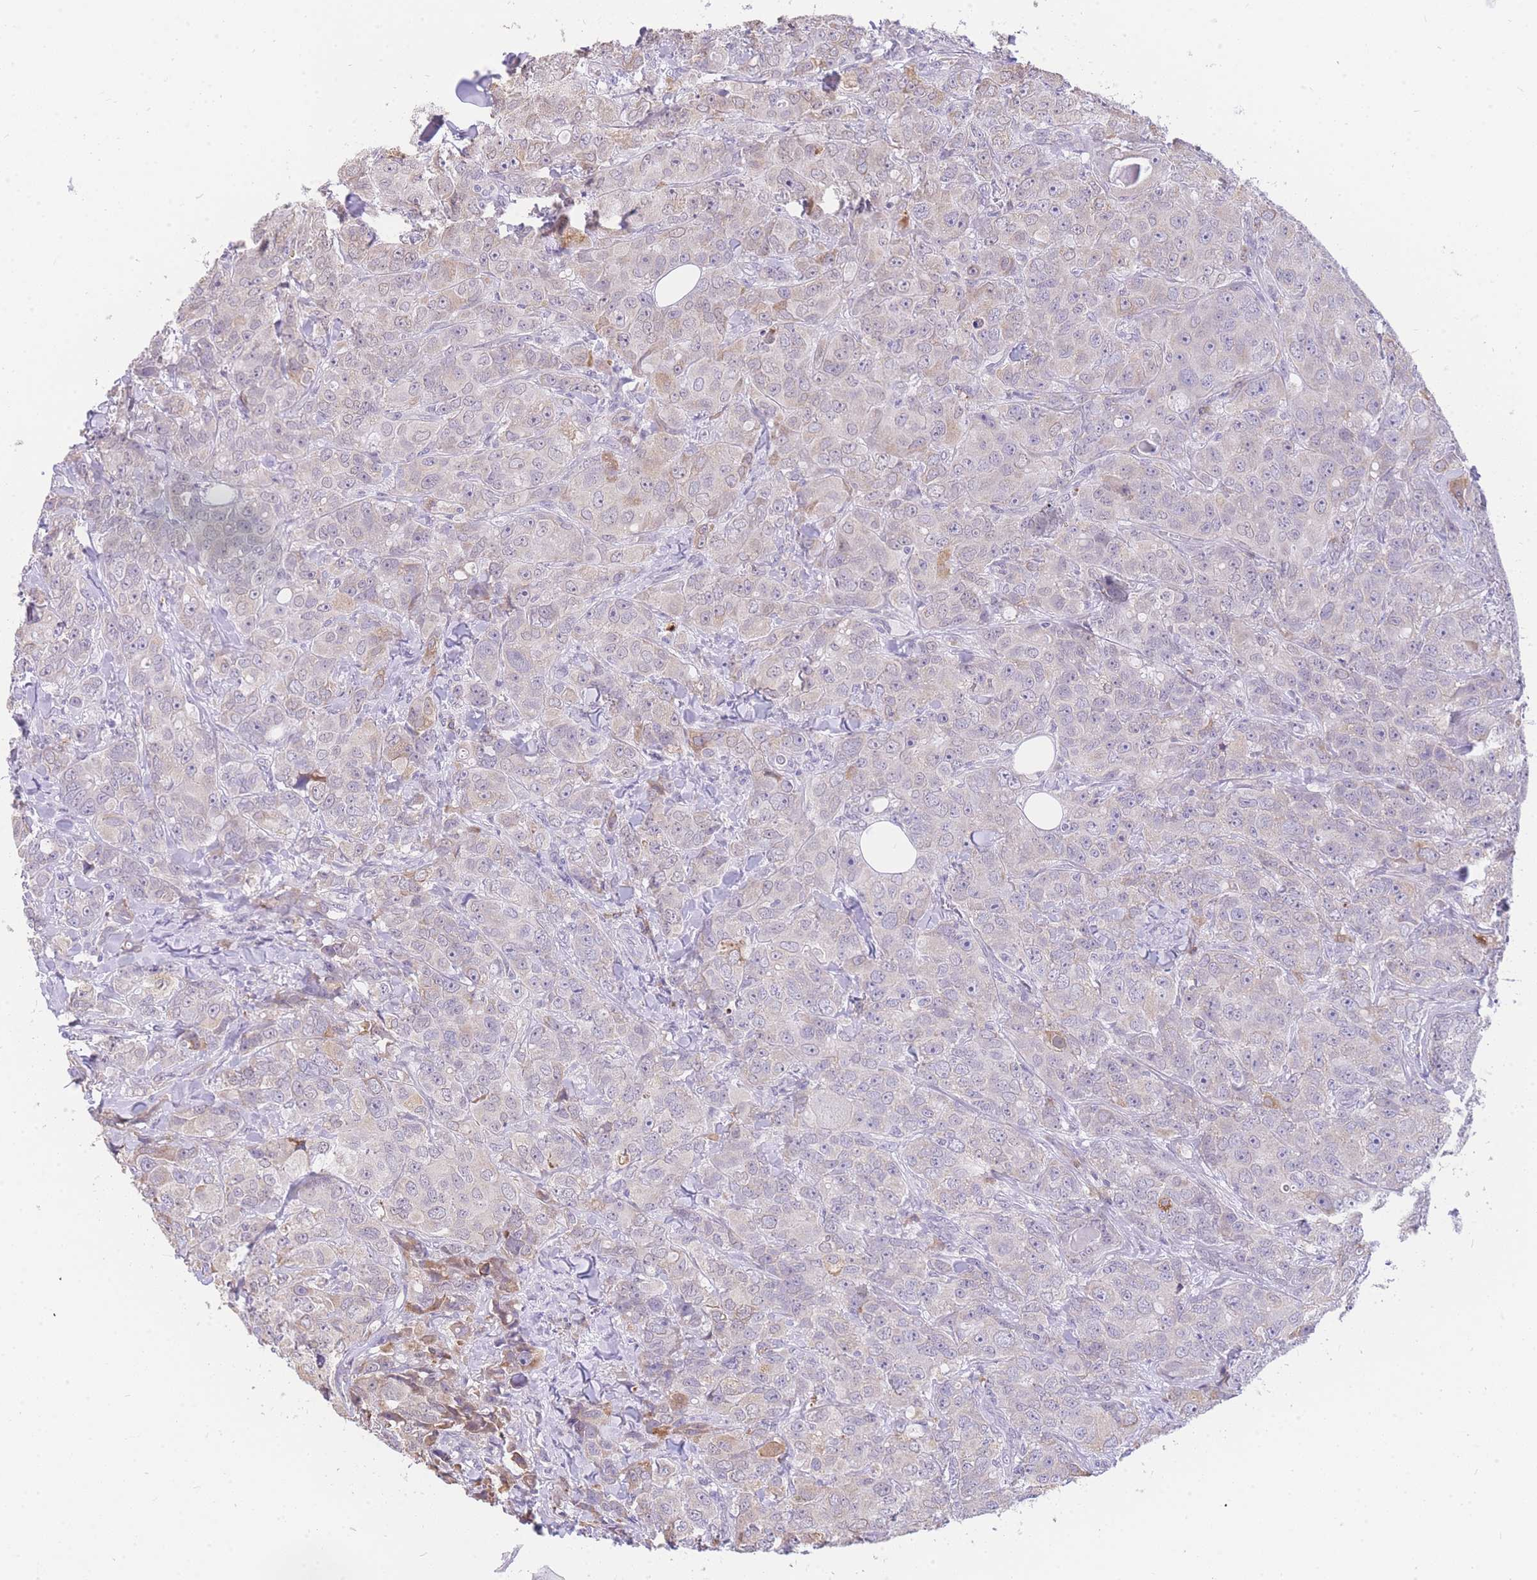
{"staining": {"intensity": "moderate", "quantity": "<25%", "location": "cytoplasmic/membranous"}, "tissue": "breast cancer", "cell_type": "Tumor cells", "image_type": "cancer", "snomed": [{"axis": "morphology", "description": "Duct carcinoma"}, {"axis": "topography", "description": "Breast"}], "caption": "Breast cancer stained with a brown dye reveals moderate cytoplasmic/membranous positive positivity in approximately <25% of tumor cells.", "gene": "C2orf88", "patient": {"sex": "female", "age": 43}}